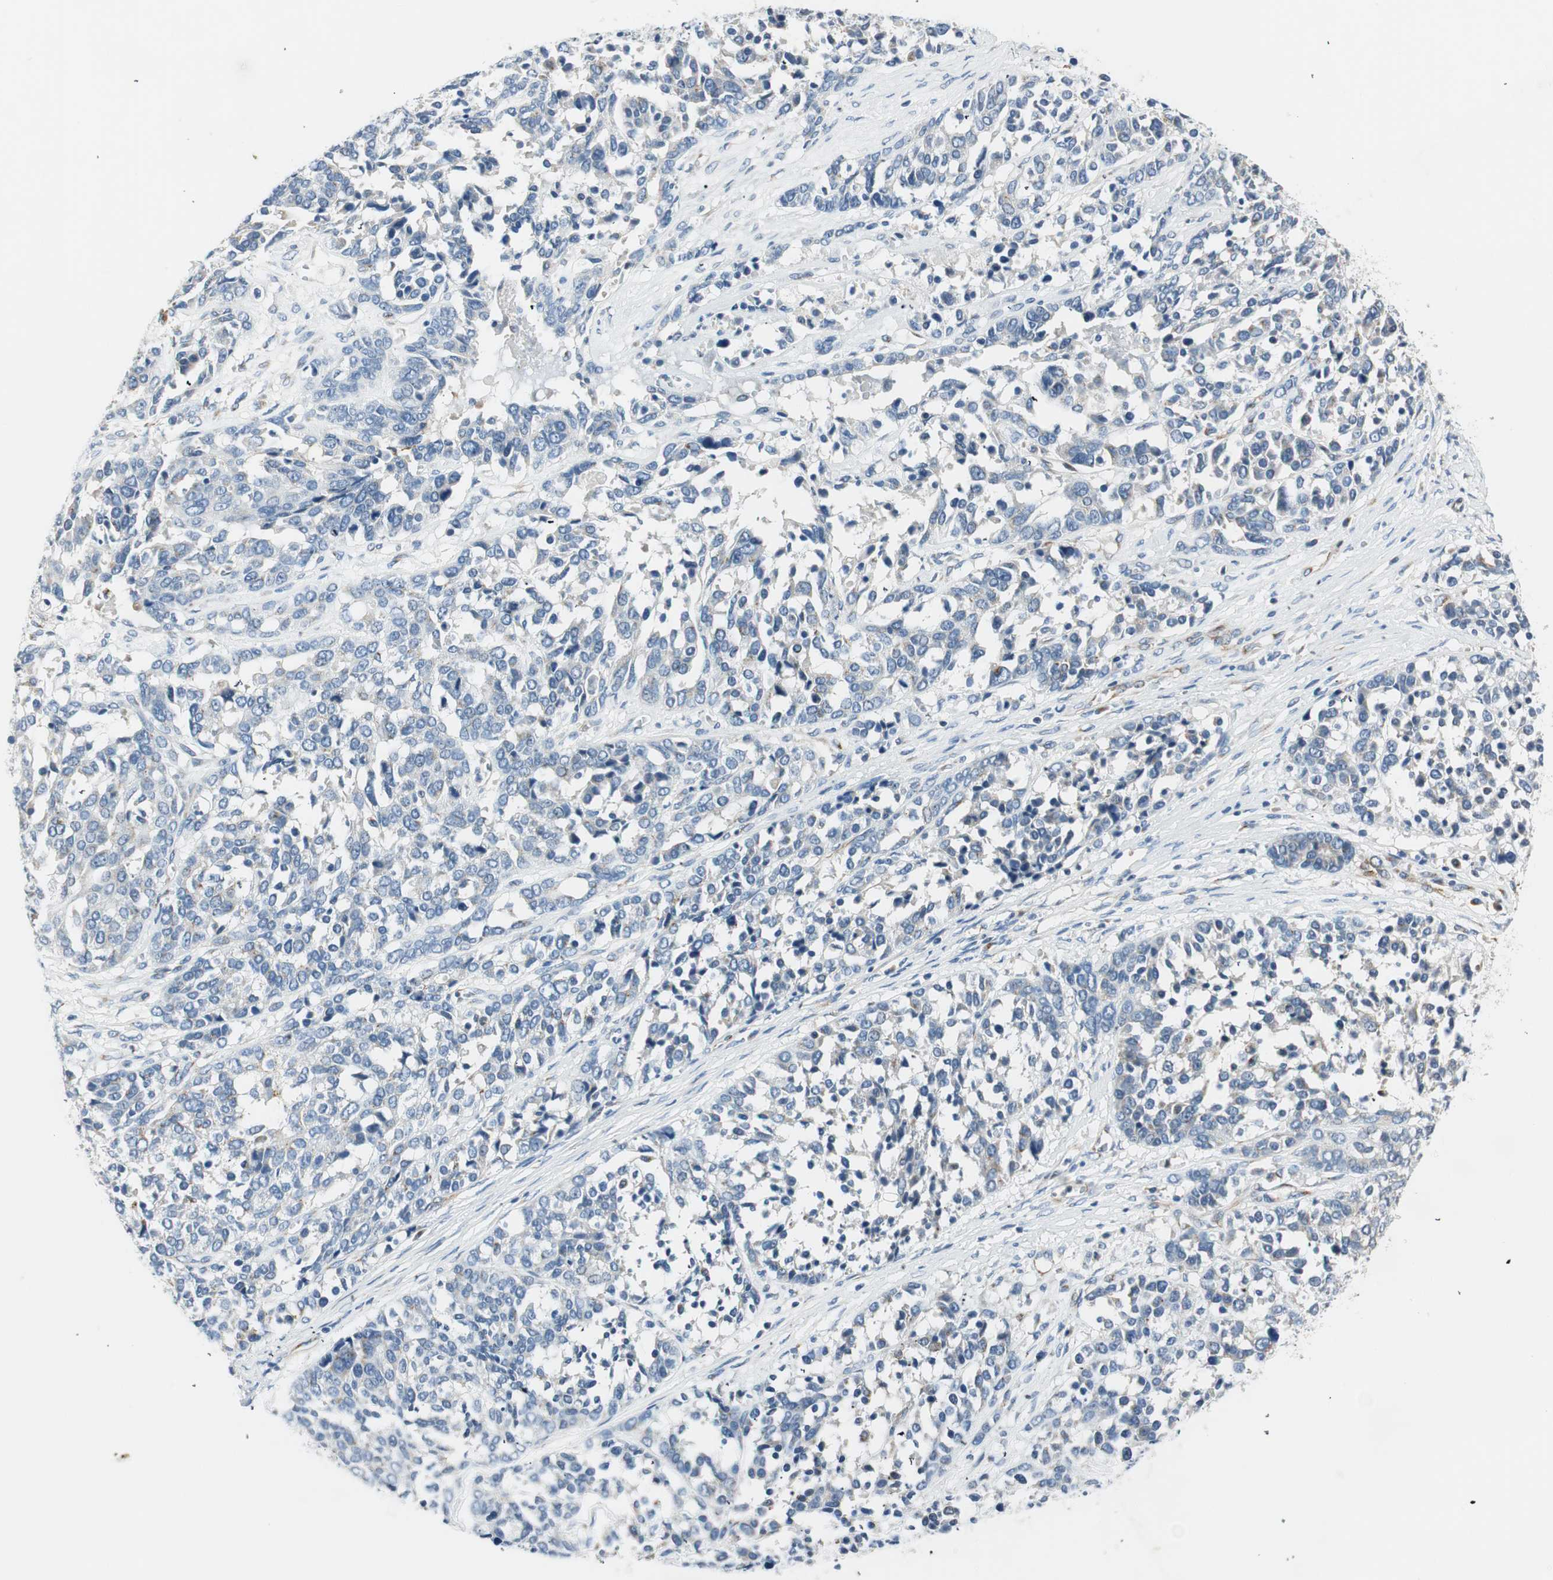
{"staining": {"intensity": "negative", "quantity": "none", "location": "none"}, "tissue": "ovarian cancer", "cell_type": "Tumor cells", "image_type": "cancer", "snomed": [{"axis": "morphology", "description": "Cystadenocarcinoma, serous, NOS"}, {"axis": "topography", "description": "Ovary"}], "caption": "DAB immunohistochemical staining of human ovarian cancer (serous cystadenocarcinoma) demonstrates no significant positivity in tumor cells.", "gene": "TMF1", "patient": {"sex": "female", "age": 44}}